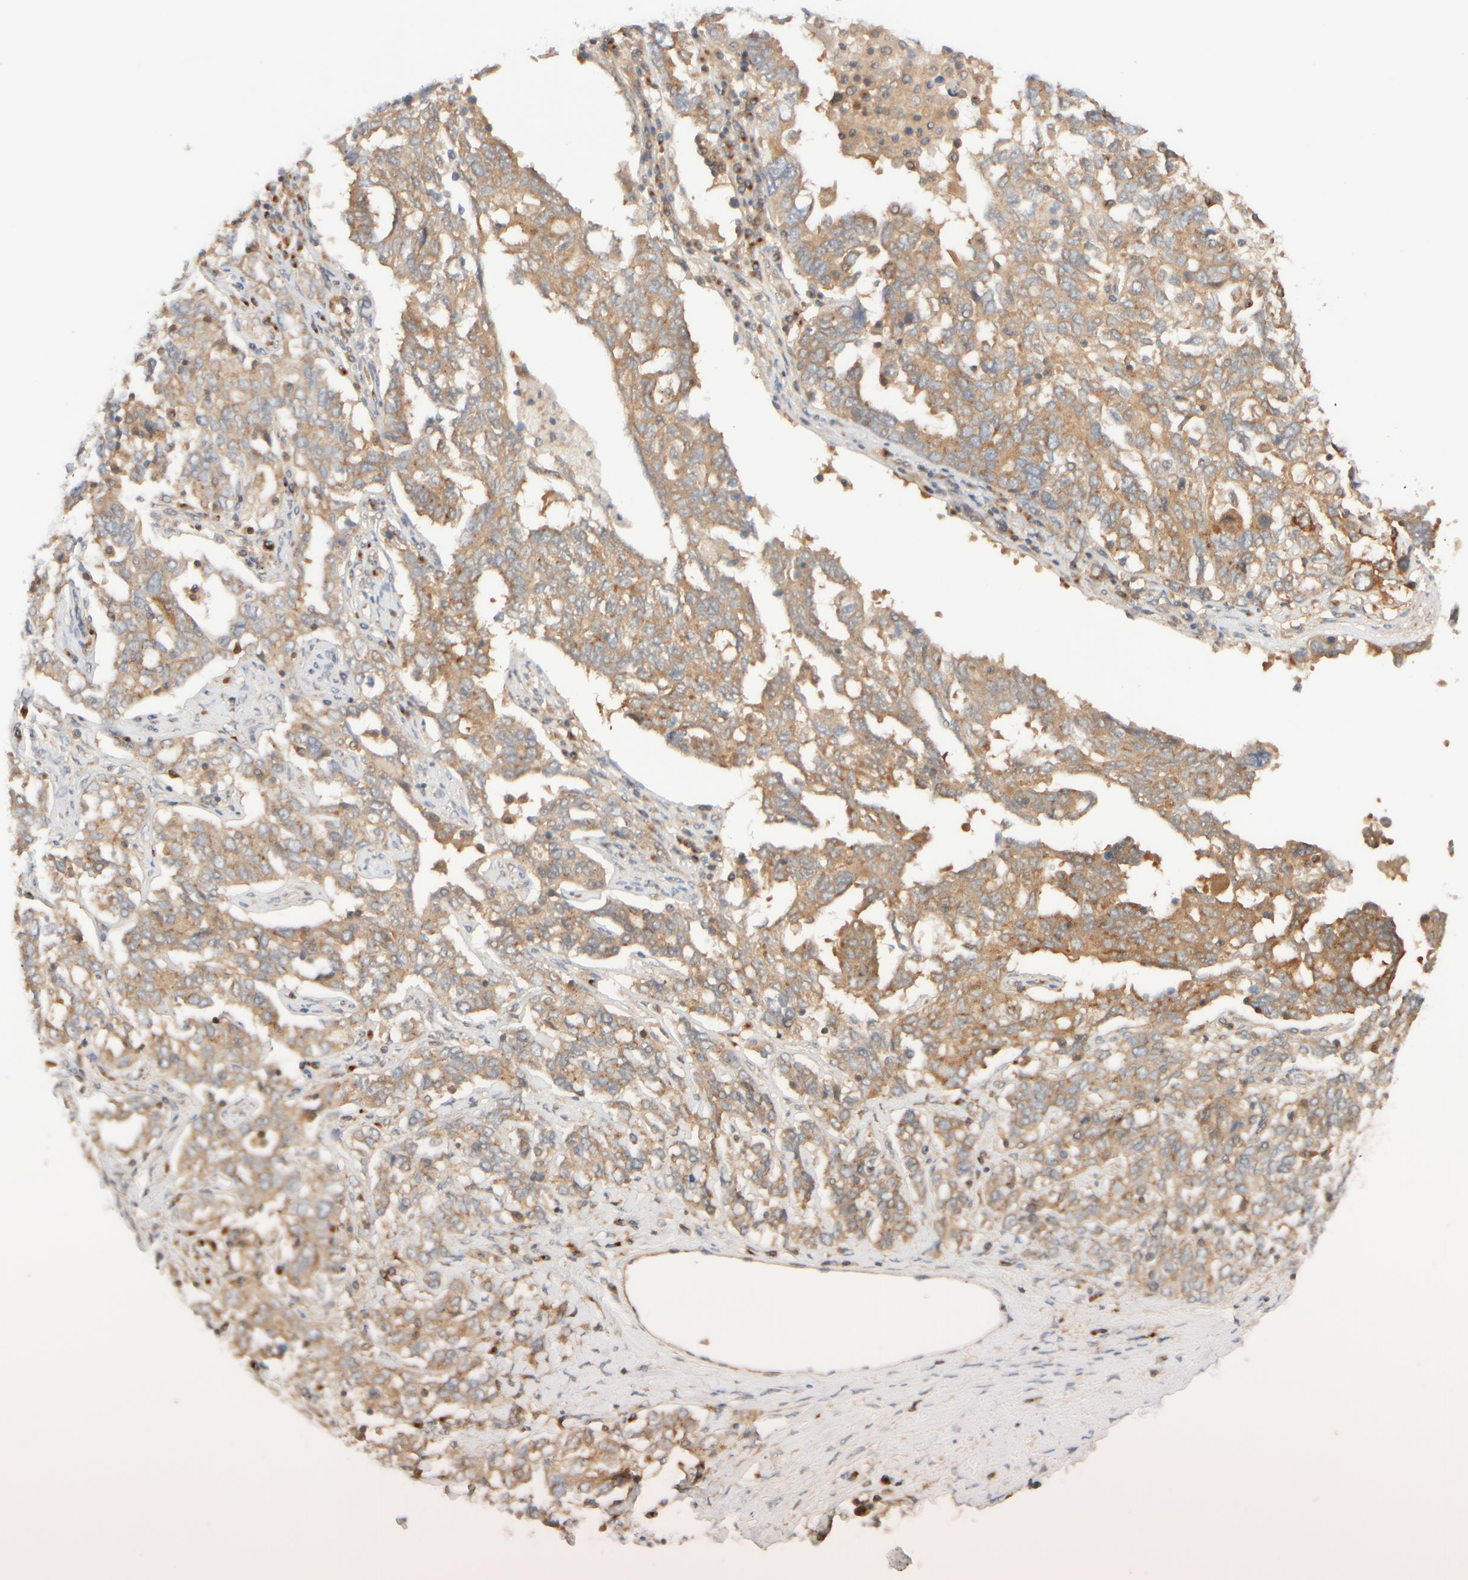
{"staining": {"intensity": "moderate", "quantity": ">75%", "location": "cytoplasmic/membranous"}, "tissue": "ovarian cancer", "cell_type": "Tumor cells", "image_type": "cancer", "snomed": [{"axis": "morphology", "description": "Carcinoma, endometroid"}, {"axis": "topography", "description": "Ovary"}], "caption": "The immunohistochemical stain labels moderate cytoplasmic/membranous positivity in tumor cells of ovarian cancer (endometroid carcinoma) tissue.", "gene": "RABEP1", "patient": {"sex": "female", "age": 62}}